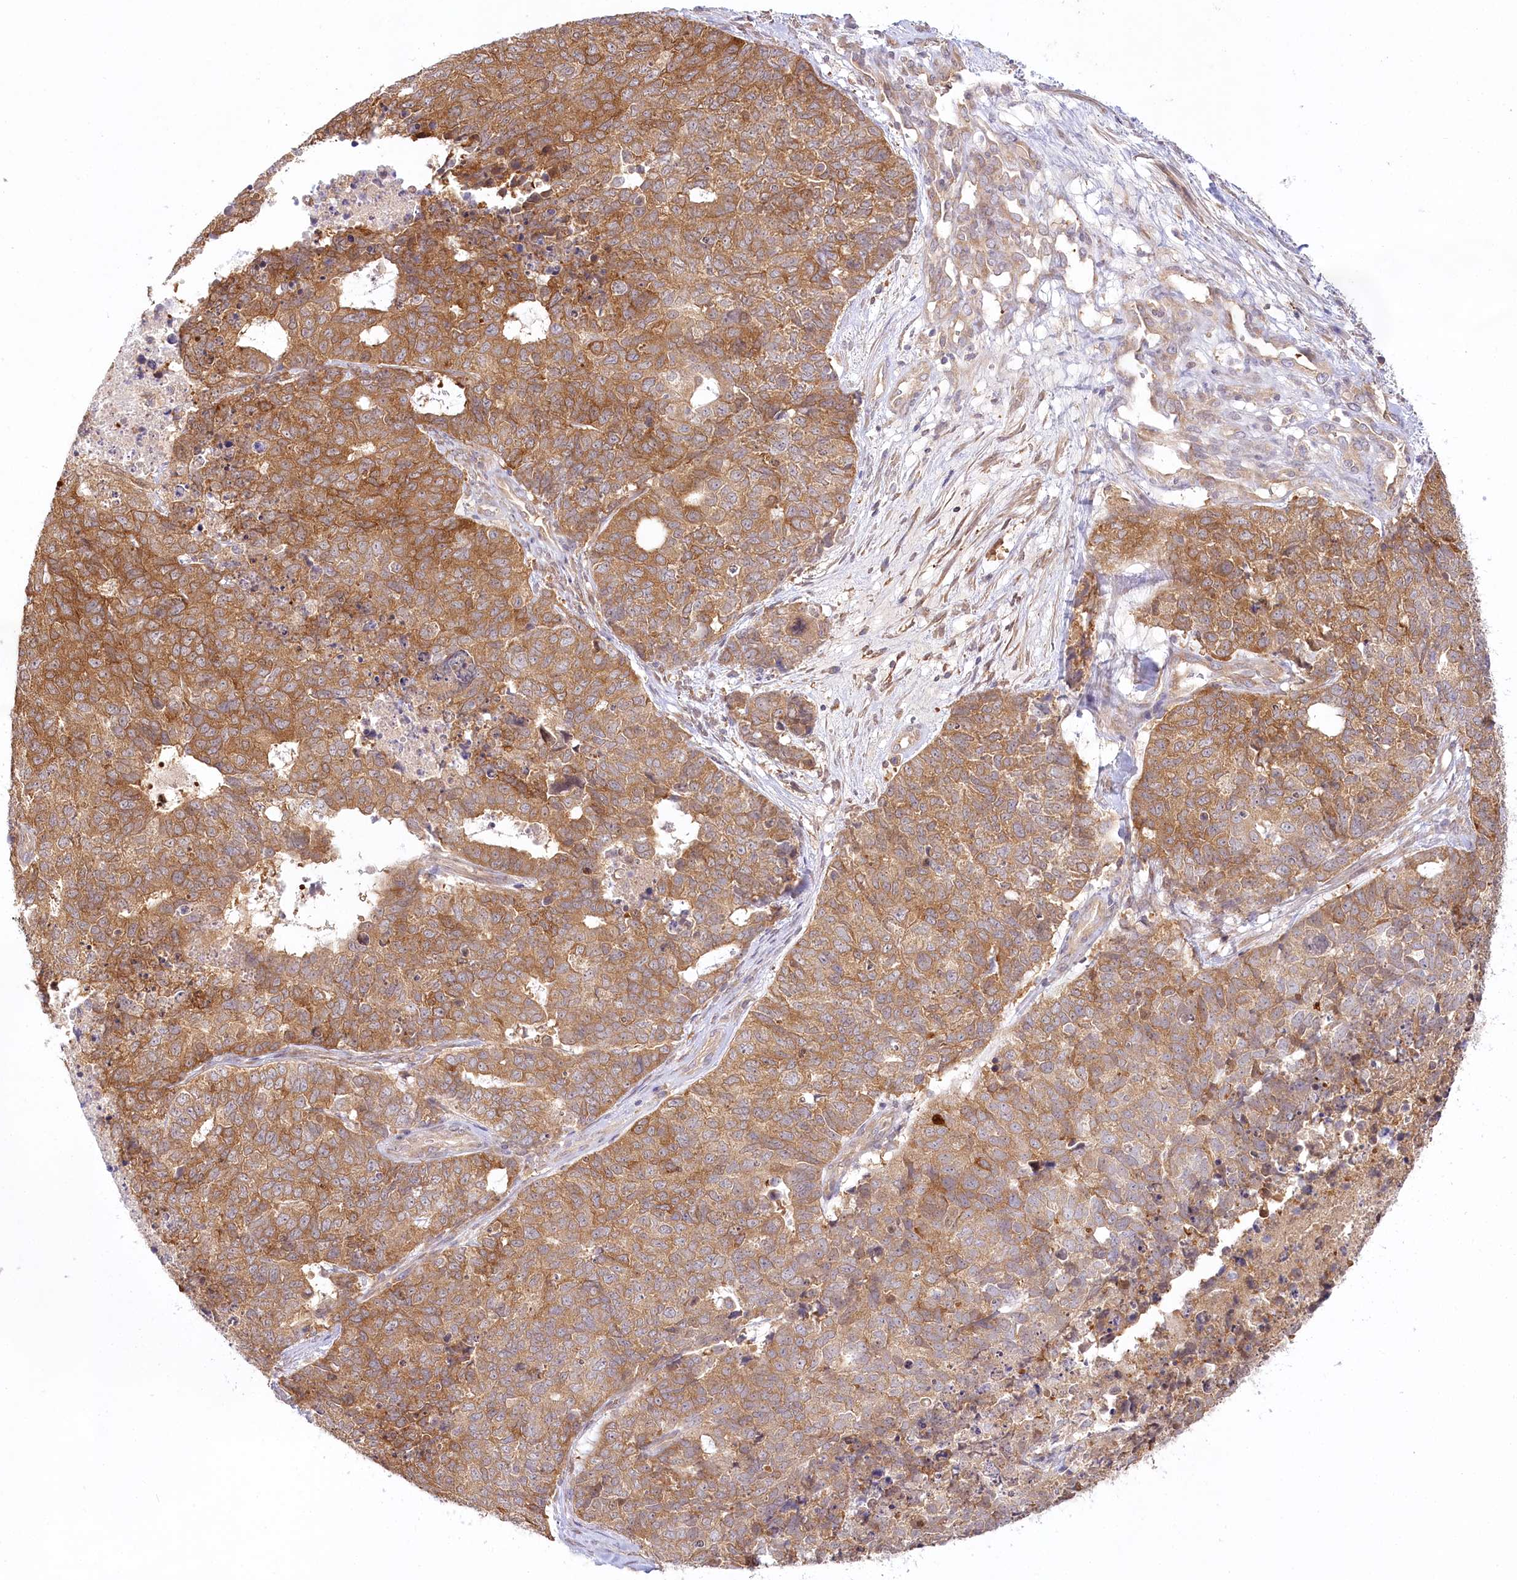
{"staining": {"intensity": "moderate", "quantity": ">75%", "location": "cytoplasmic/membranous"}, "tissue": "cervical cancer", "cell_type": "Tumor cells", "image_type": "cancer", "snomed": [{"axis": "morphology", "description": "Squamous cell carcinoma, NOS"}, {"axis": "topography", "description": "Cervix"}], "caption": "Immunohistochemical staining of human cervical cancer demonstrates medium levels of moderate cytoplasmic/membranous protein staining in about >75% of tumor cells. Using DAB (3,3'-diaminobenzidine) (brown) and hematoxylin (blue) stains, captured at high magnification using brightfield microscopy.", "gene": "INPP4B", "patient": {"sex": "female", "age": 63}}